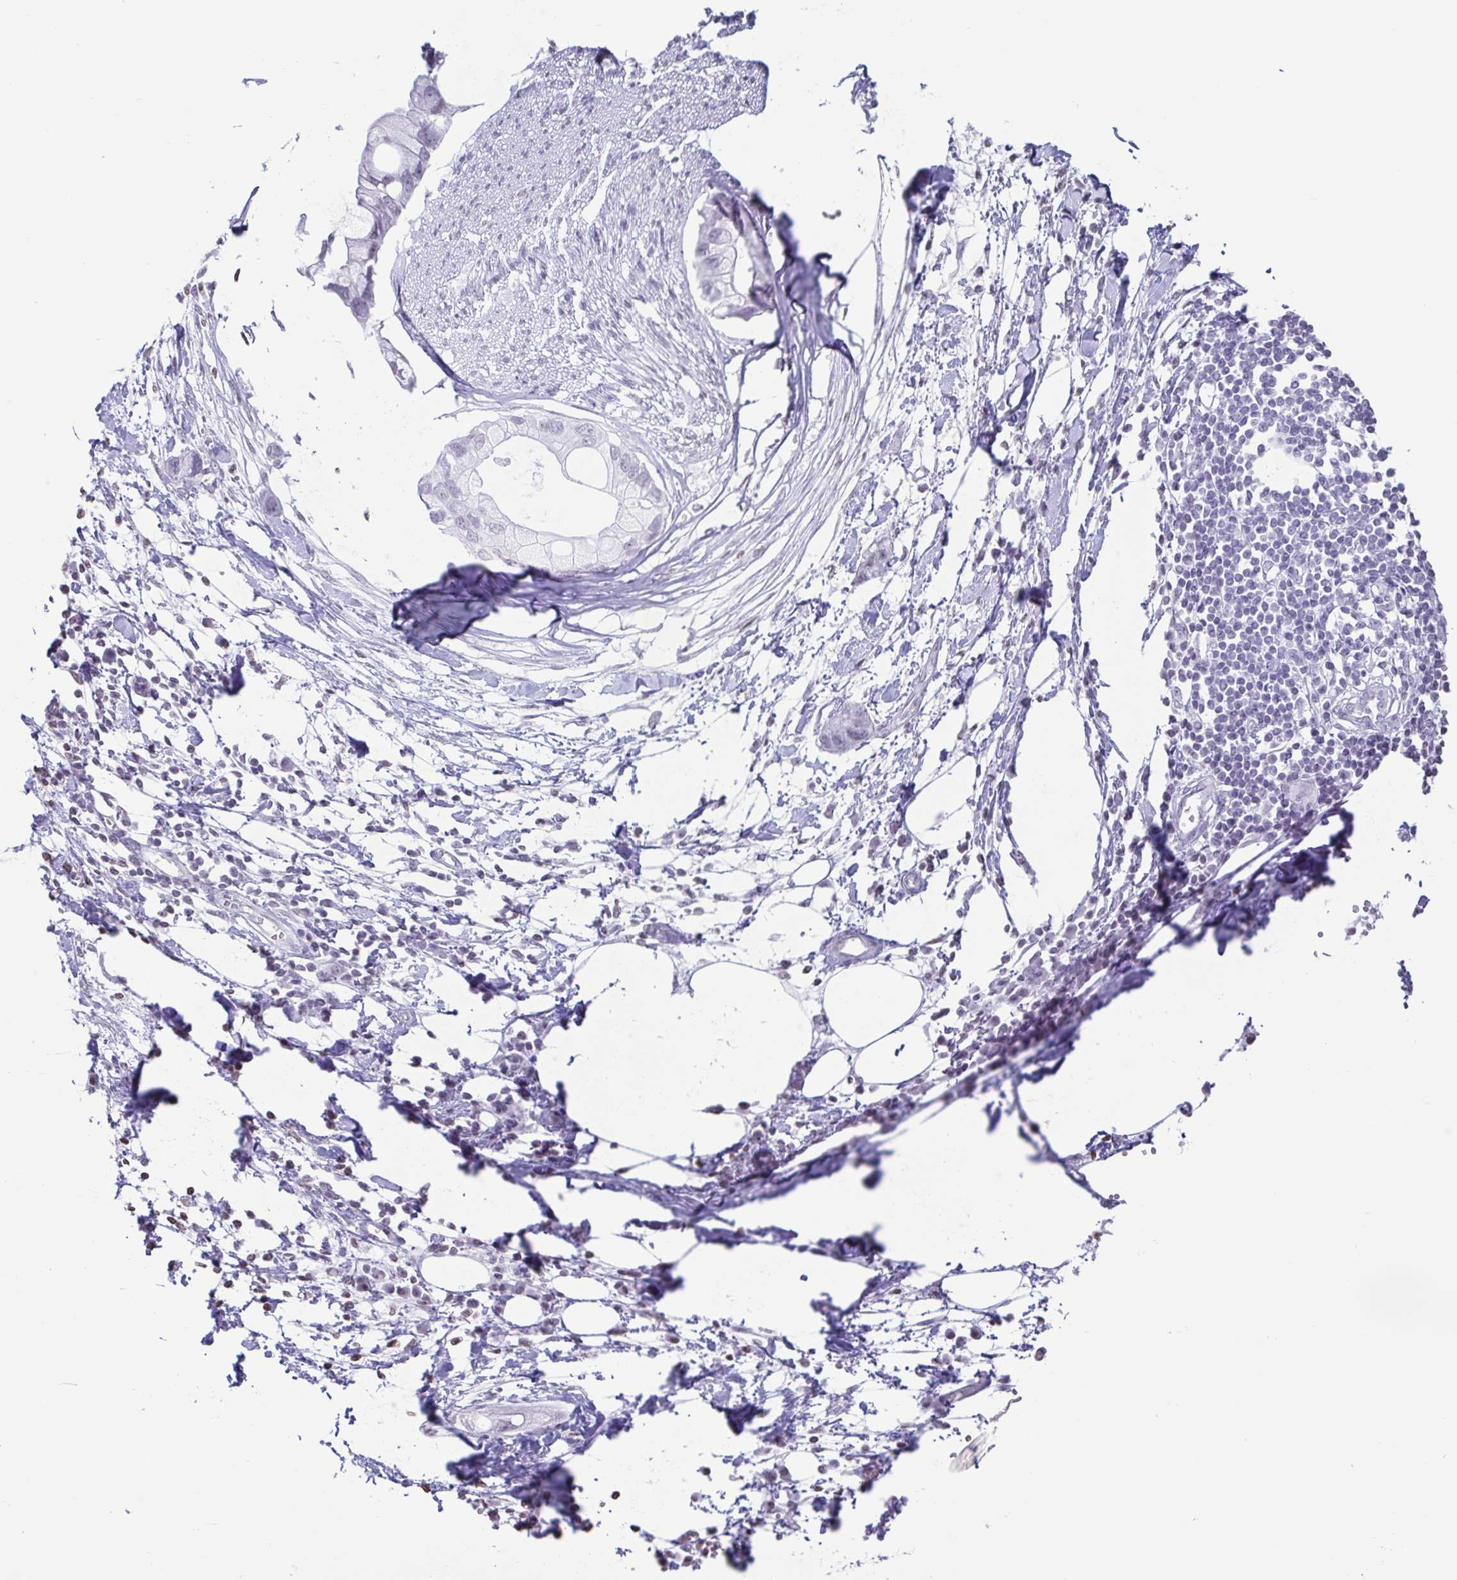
{"staining": {"intensity": "negative", "quantity": "none", "location": "none"}, "tissue": "pancreatic cancer", "cell_type": "Tumor cells", "image_type": "cancer", "snomed": [{"axis": "morphology", "description": "Adenocarcinoma, NOS"}, {"axis": "topography", "description": "Pancreas"}], "caption": "A high-resolution histopathology image shows immunohistochemistry (IHC) staining of pancreatic cancer, which shows no significant positivity in tumor cells.", "gene": "VCY1B", "patient": {"sex": "female", "age": 73}}